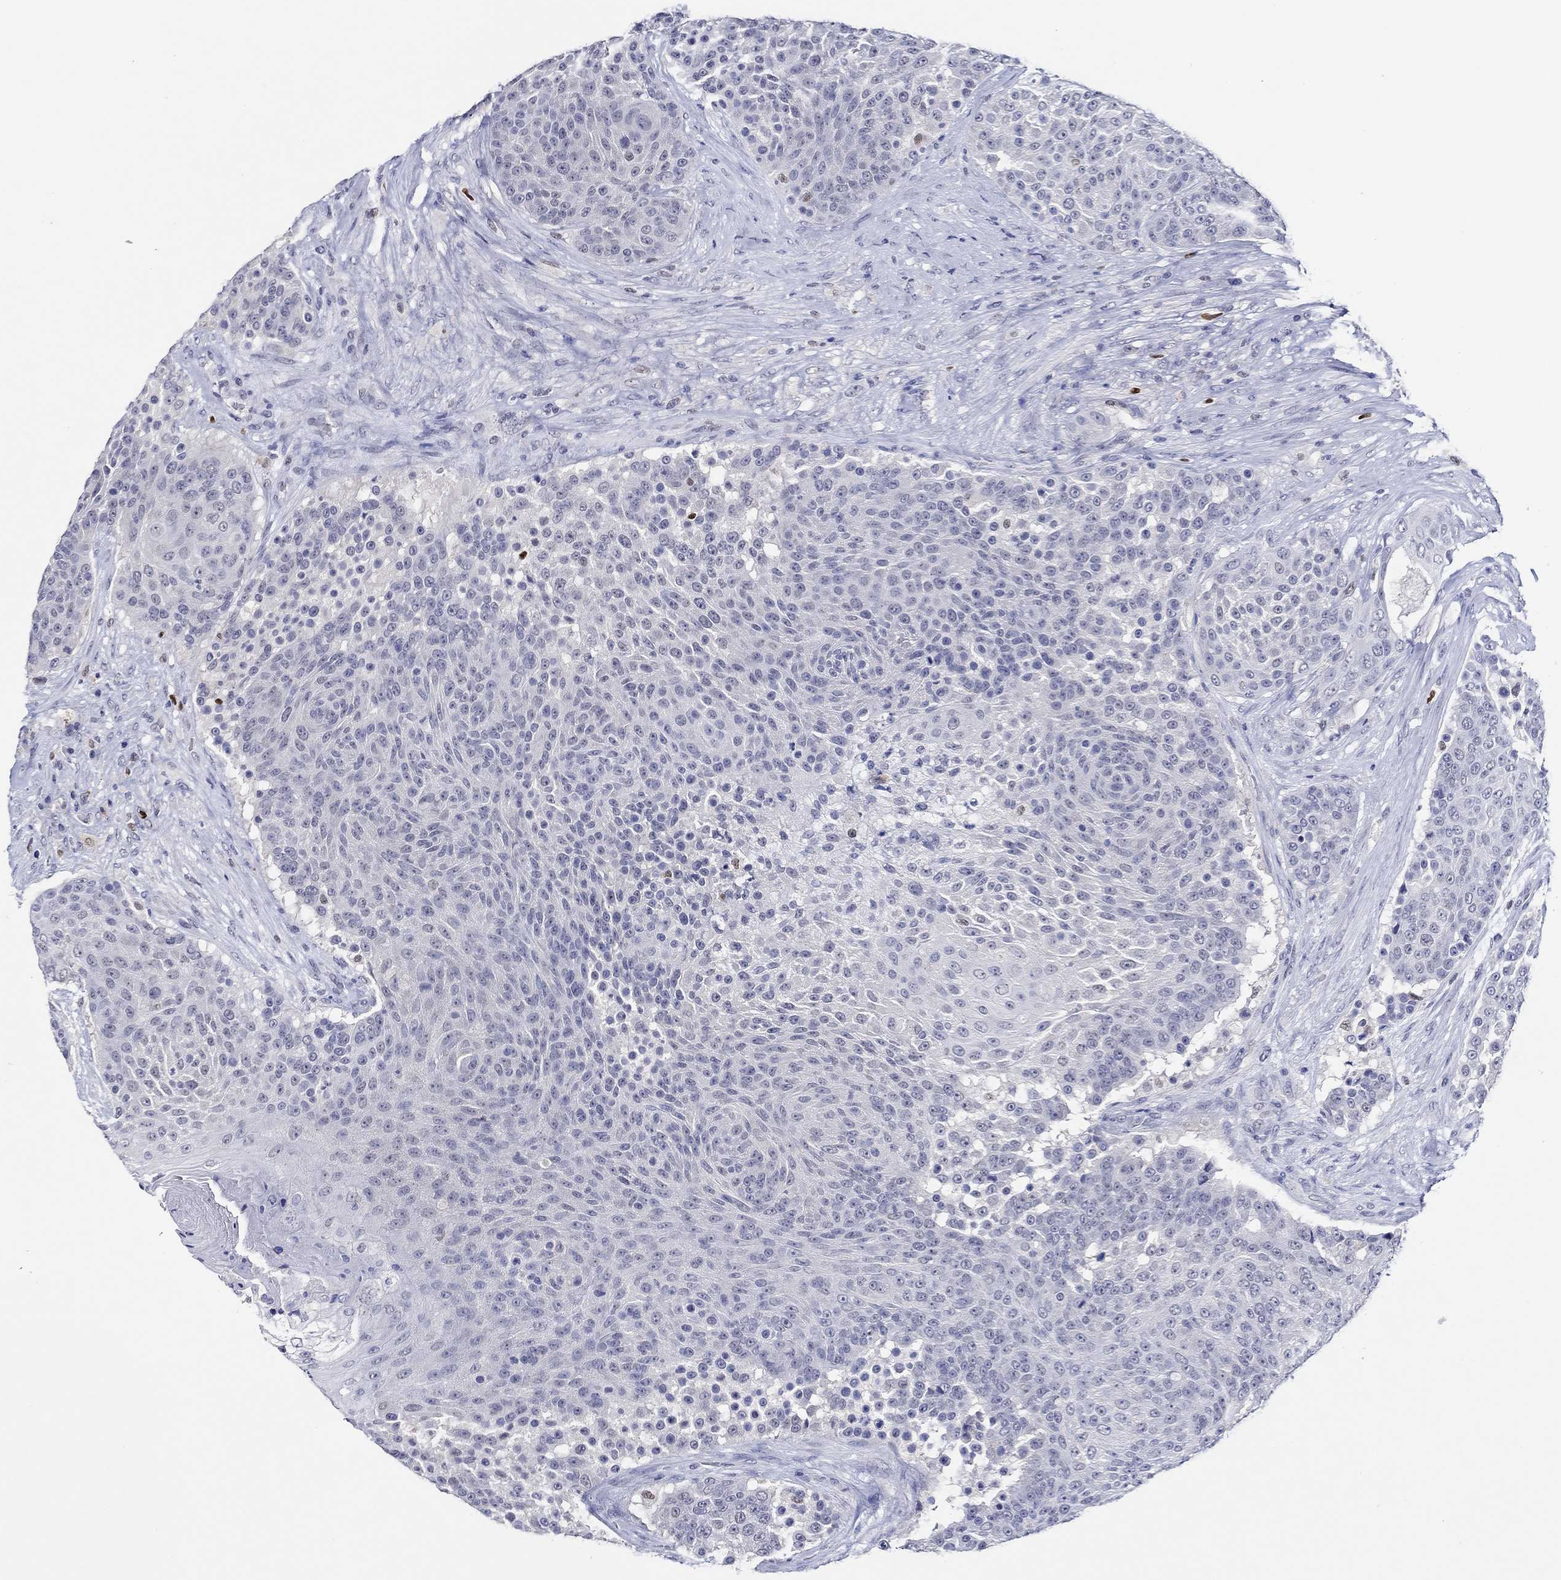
{"staining": {"intensity": "negative", "quantity": "none", "location": "none"}, "tissue": "urothelial cancer", "cell_type": "Tumor cells", "image_type": "cancer", "snomed": [{"axis": "morphology", "description": "Urothelial carcinoma, High grade"}, {"axis": "topography", "description": "Urinary bladder"}], "caption": "DAB (3,3'-diaminobenzidine) immunohistochemical staining of urothelial cancer shows no significant positivity in tumor cells.", "gene": "GATA2", "patient": {"sex": "female", "age": 63}}